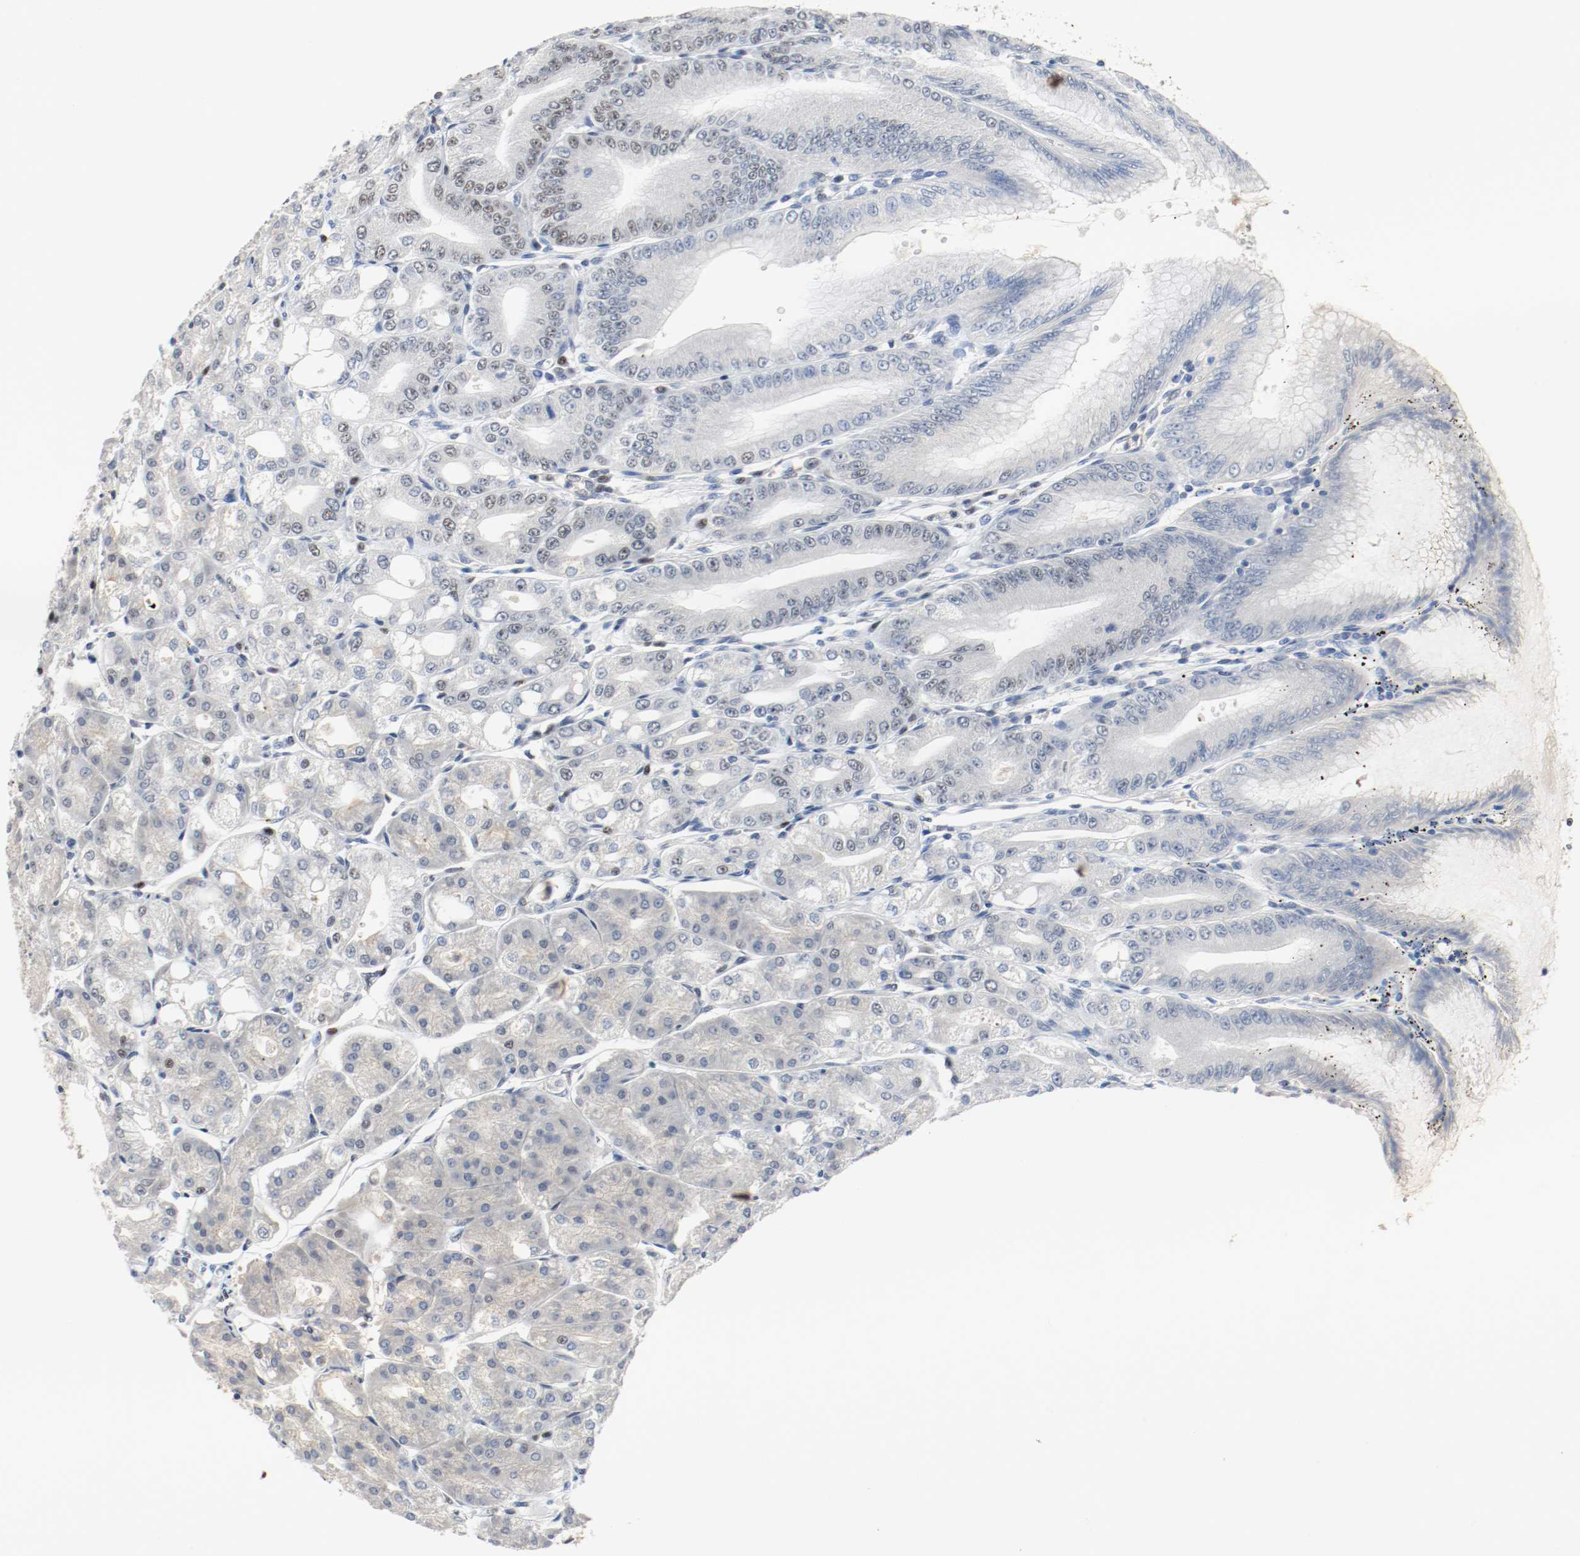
{"staining": {"intensity": "weak", "quantity": "<25%", "location": "nuclear"}, "tissue": "stomach", "cell_type": "Glandular cells", "image_type": "normal", "snomed": [{"axis": "morphology", "description": "Normal tissue, NOS"}, {"axis": "topography", "description": "Stomach, lower"}], "caption": "Human stomach stained for a protein using immunohistochemistry displays no staining in glandular cells.", "gene": "ASH1L", "patient": {"sex": "male", "age": 71}}